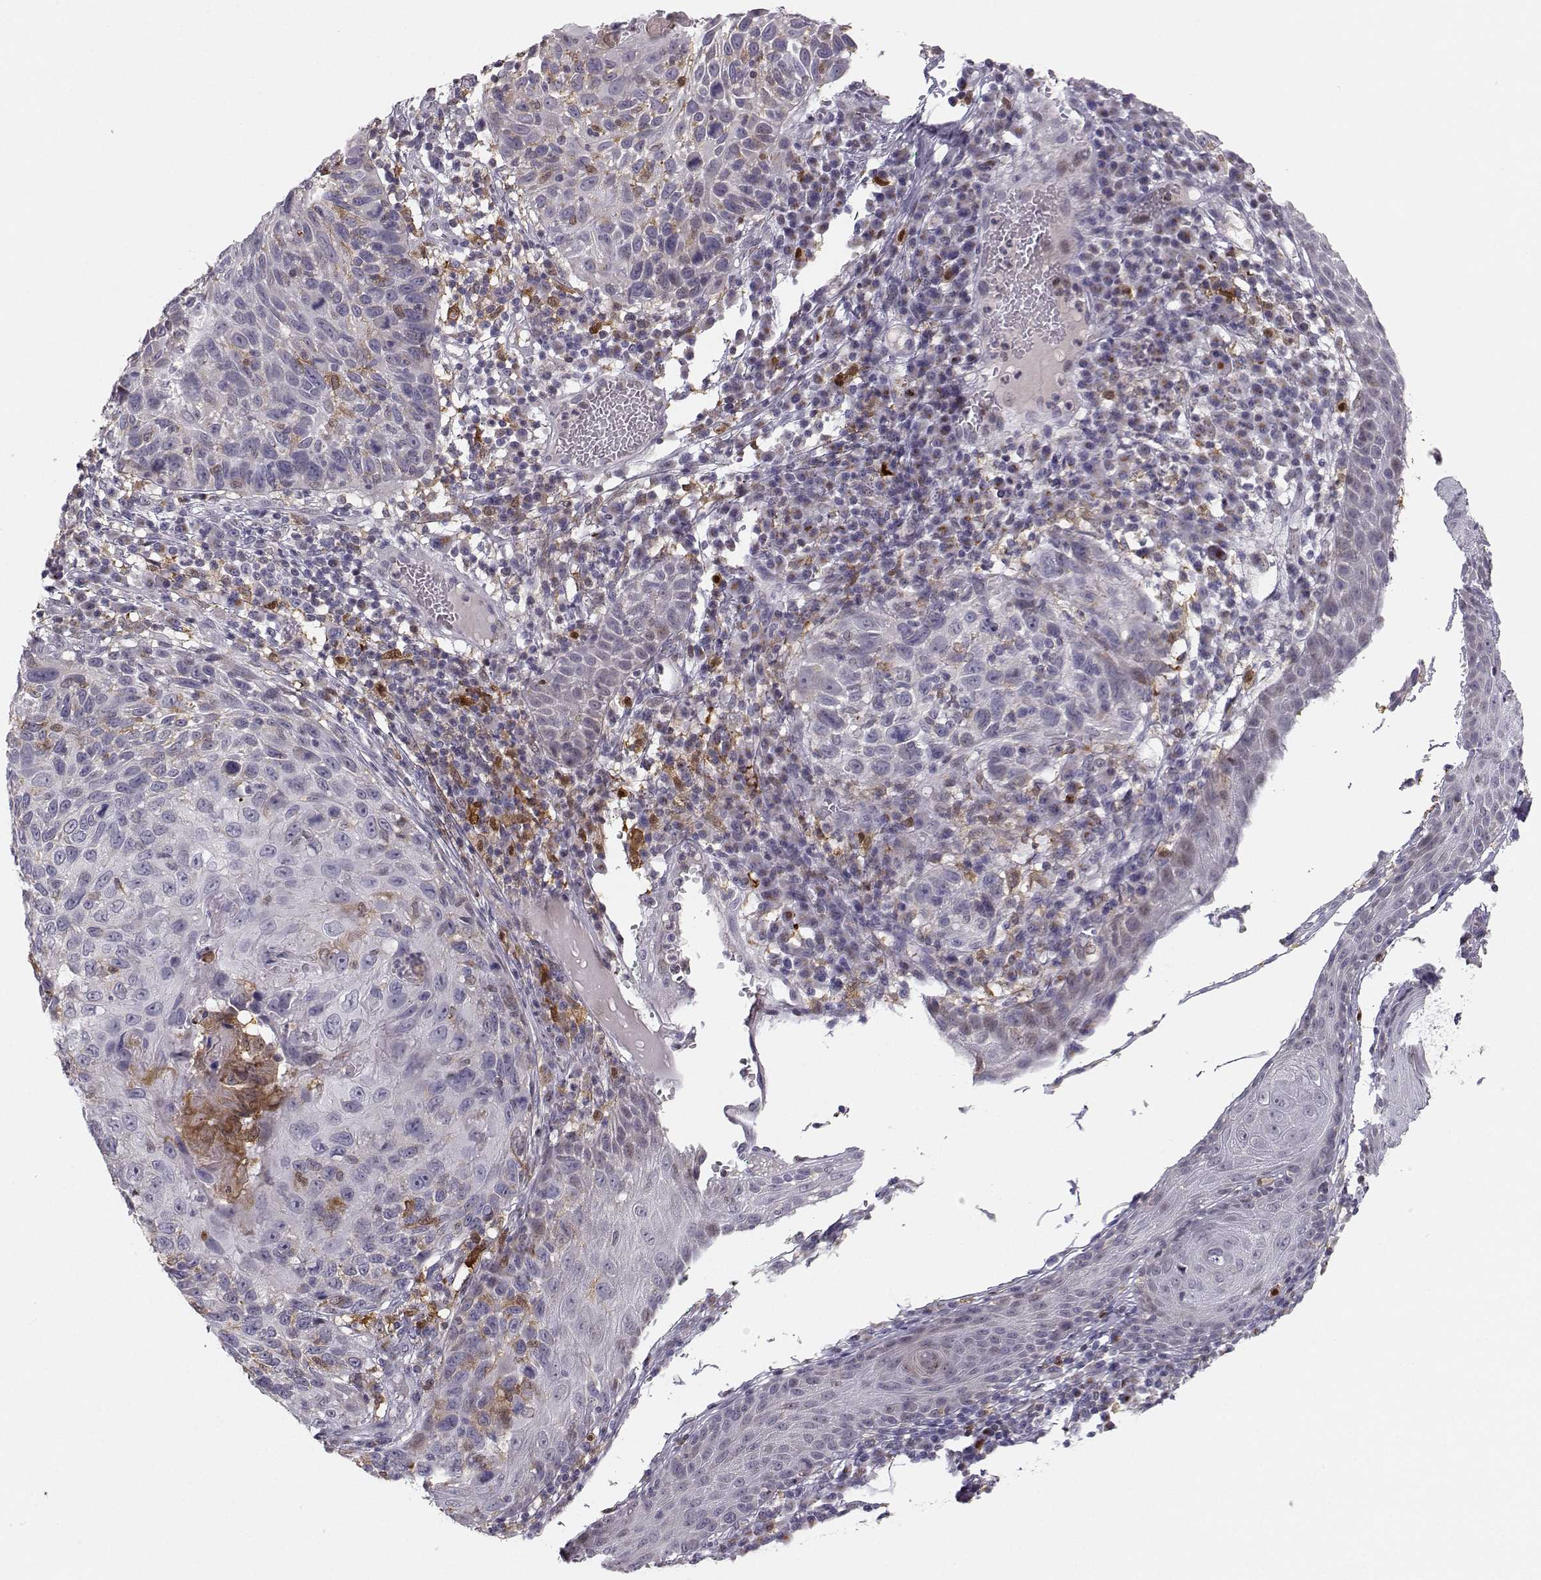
{"staining": {"intensity": "weak", "quantity": "<25%", "location": "cytoplasmic/membranous"}, "tissue": "skin cancer", "cell_type": "Tumor cells", "image_type": "cancer", "snomed": [{"axis": "morphology", "description": "Squamous cell carcinoma, NOS"}, {"axis": "topography", "description": "Skin"}], "caption": "Tumor cells are negative for brown protein staining in skin cancer.", "gene": "HTR7", "patient": {"sex": "male", "age": 92}}